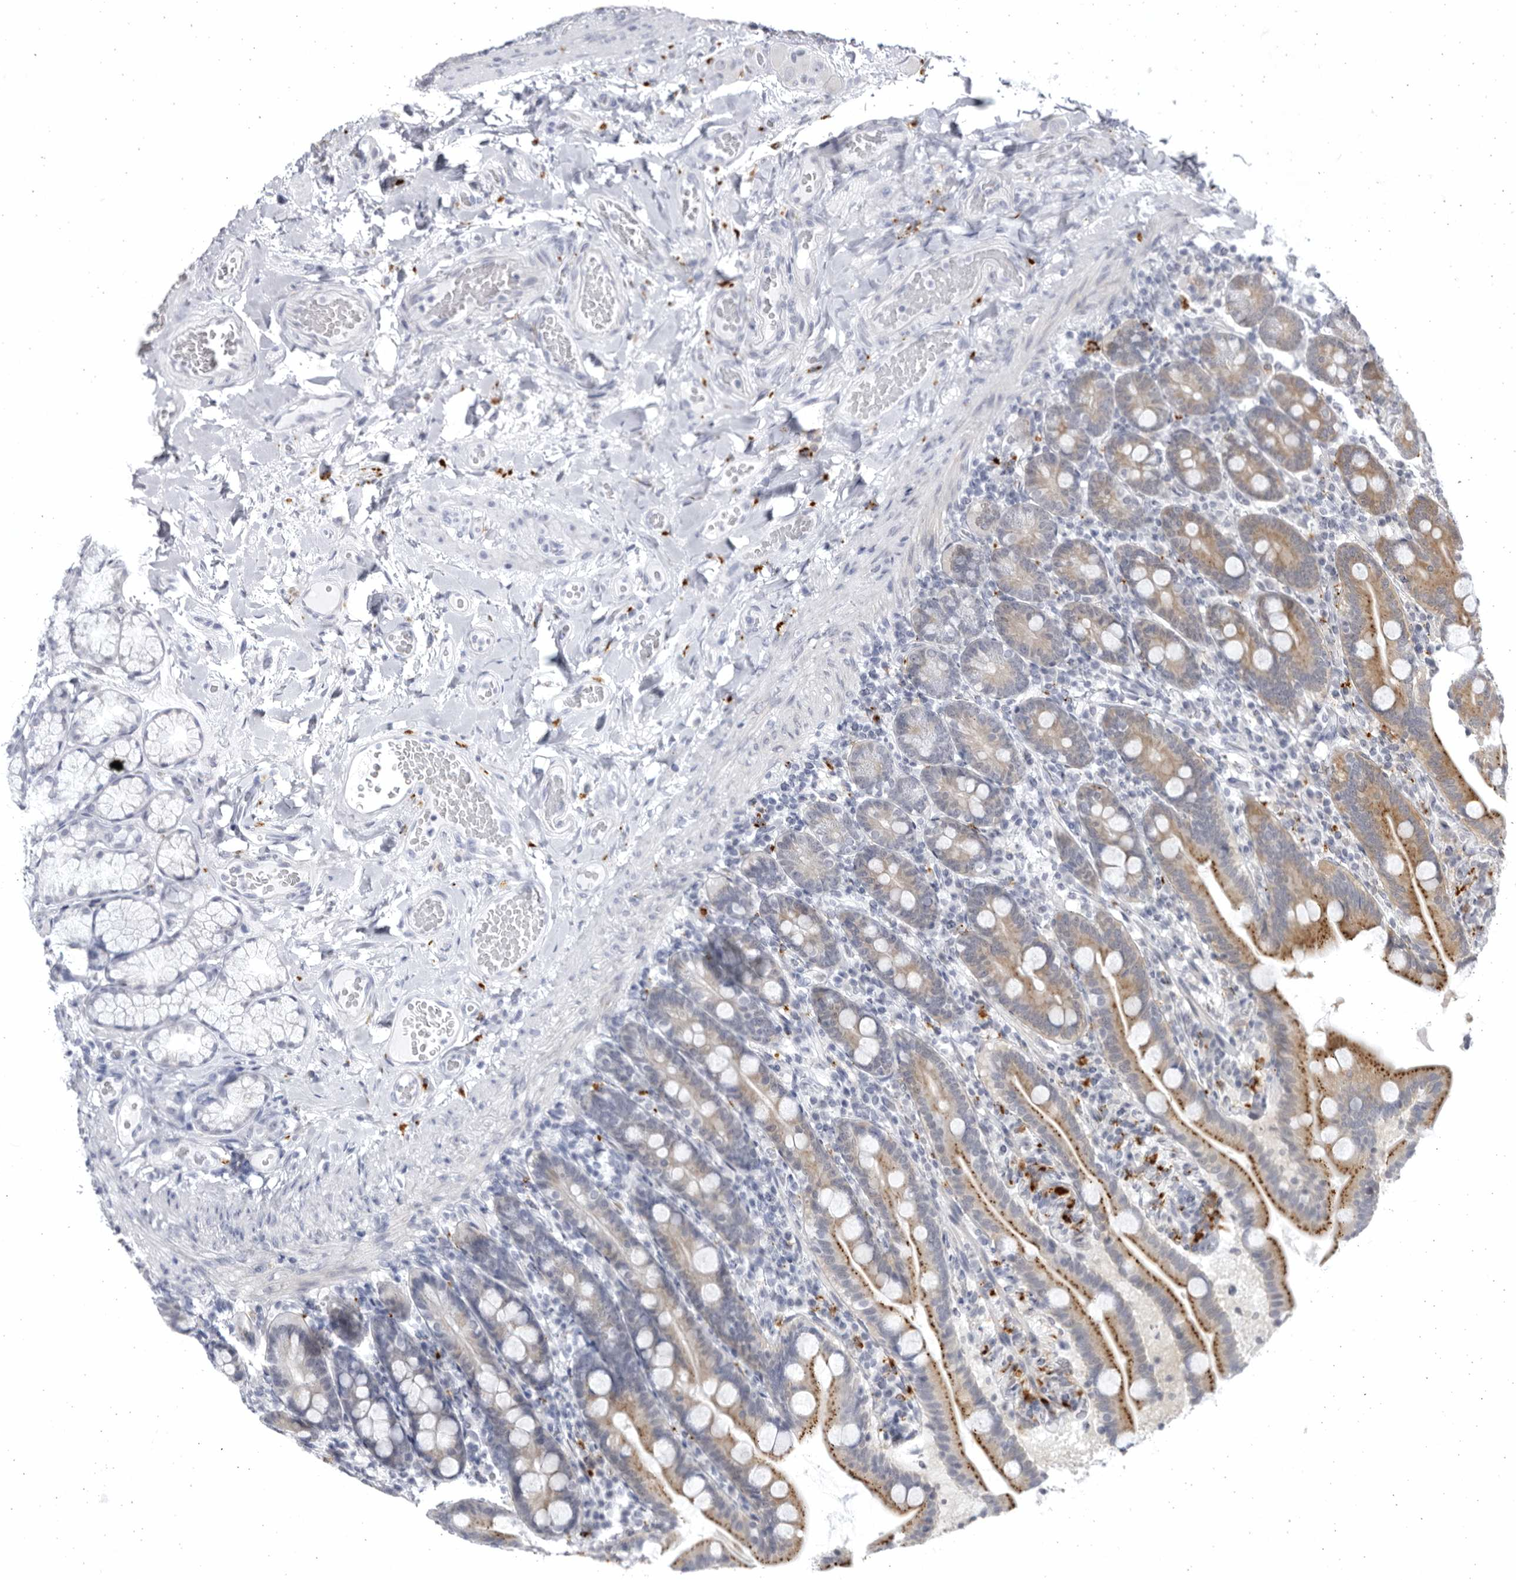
{"staining": {"intensity": "moderate", "quantity": "<25%", "location": "cytoplasmic/membranous"}, "tissue": "duodenum", "cell_type": "Glandular cells", "image_type": "normal", "snomed": [{"axis": "morphology", "description": "Normal tissue, NOS"}, {"axis": "topography", "description": "Duodenum"}], "caption": "The immunohistochemical stain highlights moderate cytoplasmic/membranous staining in glandular cells of benign duodenum. The staining was performed using DAB (3,3'-diaminobenzidine) to visualize the protein expression in brown, while the nuclei were stained in blue with hematoxylin (Magnification: 20x).", "gene": "CCDC181", "patient": {"sex": "male", "age": 54}}